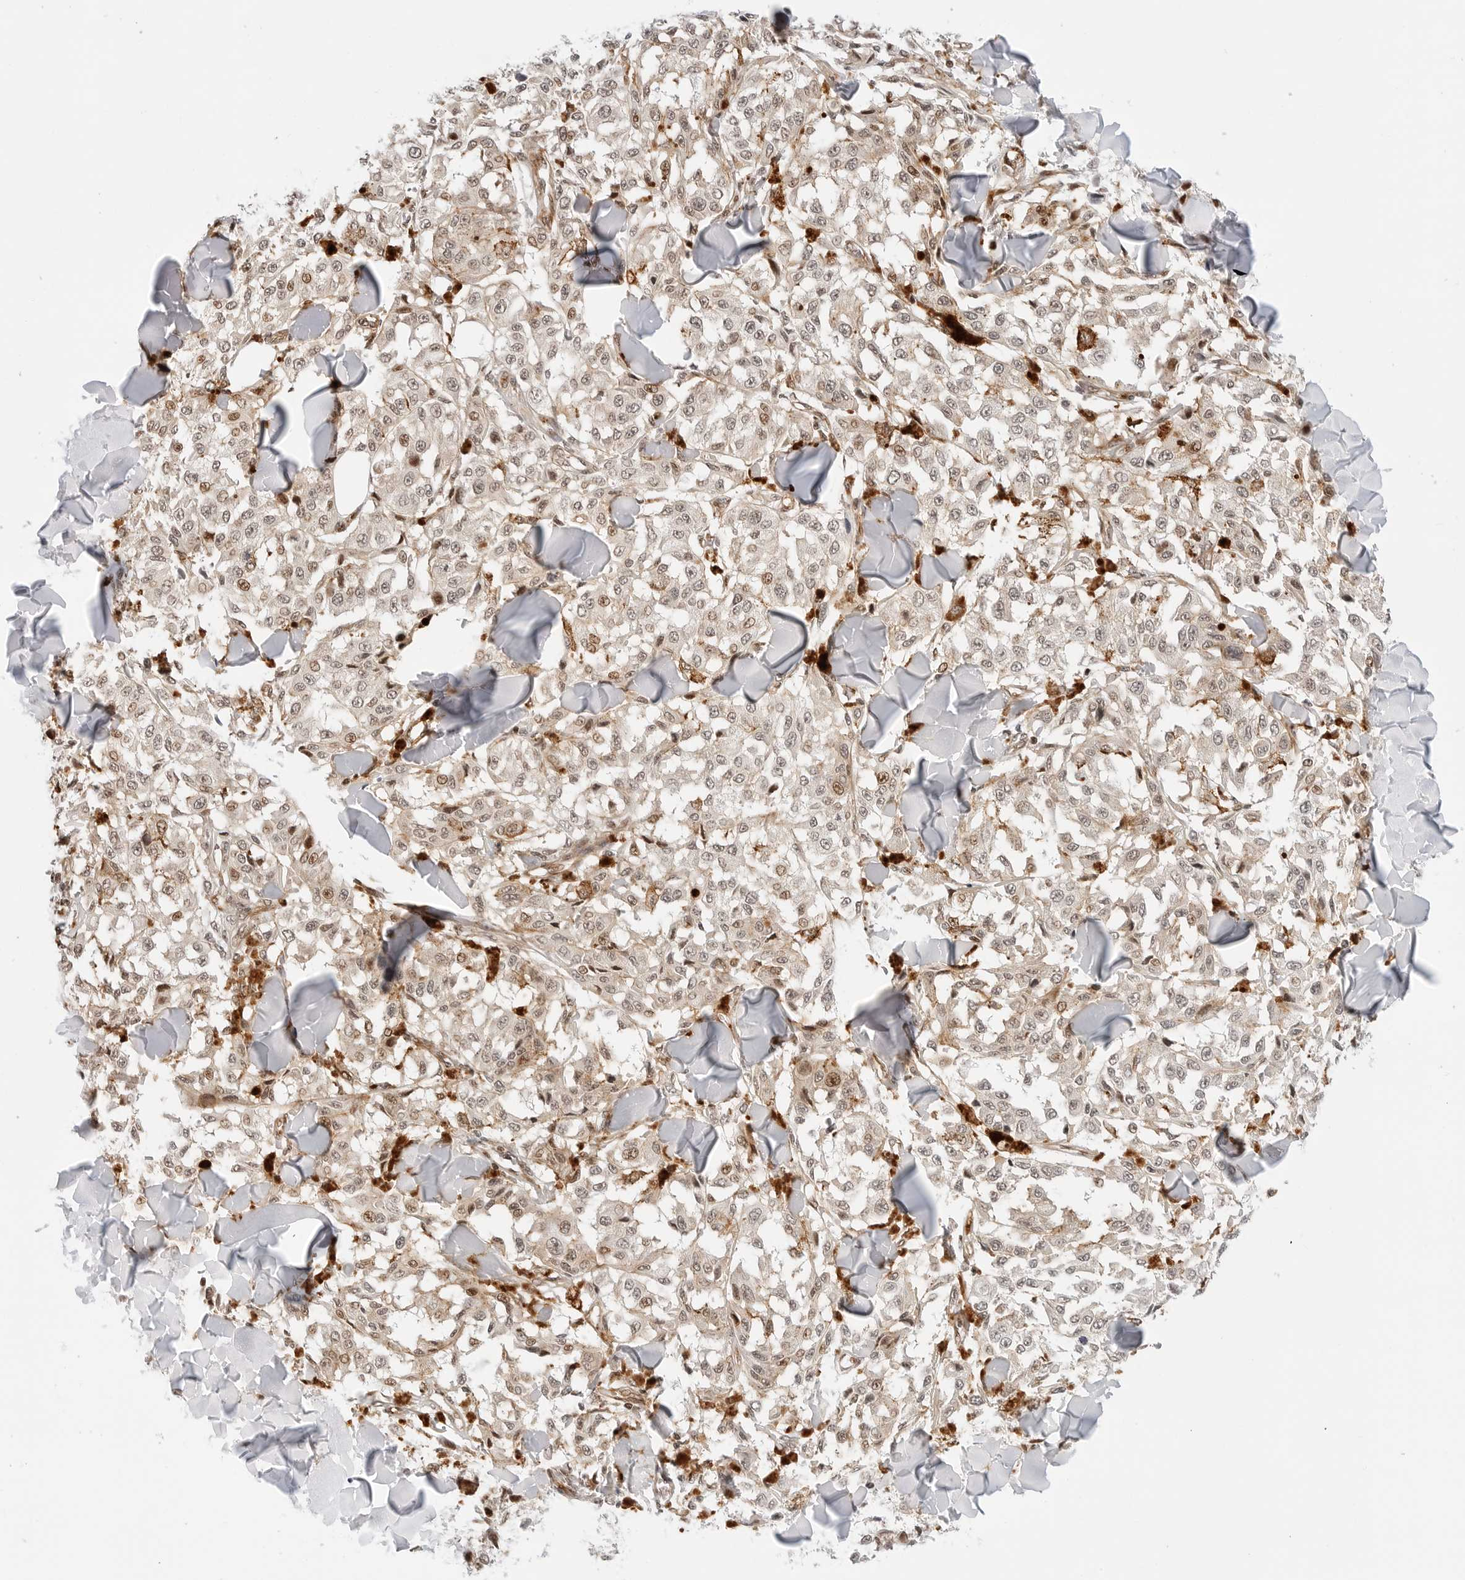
{"staining": {"intensity": "weak", "quantity": "25%-75%", "location": "cytoplasmic/membranous,nuclear"}, "tissue": "melanoma", "cell_type": "Tumor cells", "image_type": "cancer", "snomed": [{"axis": "morphology", "description": "Malignant melanoma, NOS"}, {"axis": "topography", "description": "Skin"}], "caption": "Protein staining of malignant melanoma tissue reveals weak cytoplasmic/membranous and nuclear positivity in approximately 25%-75% of tumor cells.", "gene": "ZNF613", "patient": {"sex": "female", "age": 64}}